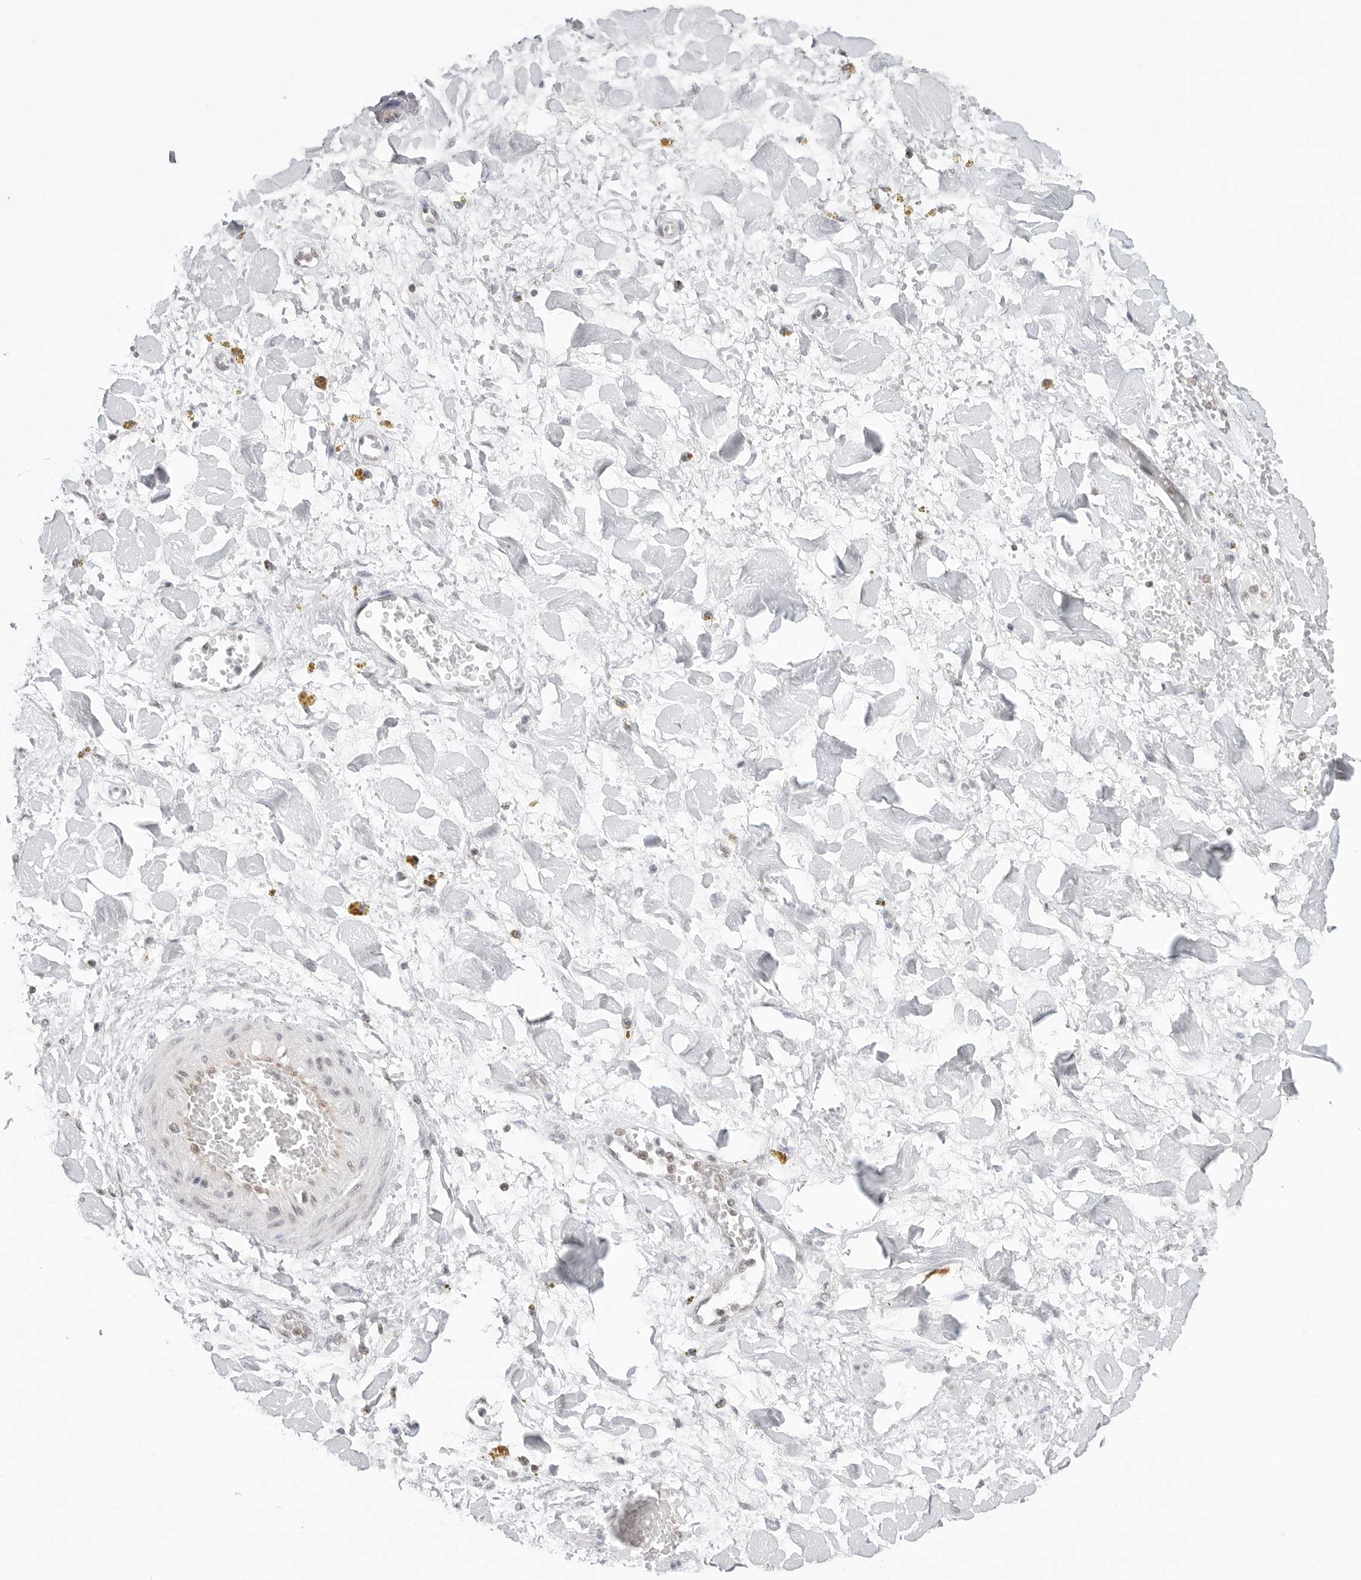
{"staining": {"intensity": "negative", "quantity": "none", "location": "none"}, "tissue": "adipose tissue", "cell_type": "Adipocytes", "image_type": "normal", "snomed": [{"axis": "morphology", "description": "Normal tissue, NOS"}, {"axis": "topography", "description": "Kidney"}, {"axis": "topography", "description": "Peripheral nerve tissue"}], "caption": "Adipocytes are negative for protein expression in unremarkable human adipose tissue. (Stains: DAB (3,3'-diaminobenzidine) immunohistochemistry (IHC) with hematoxylin counter stain, Microscopy: brightfield microscopy at high magnification).", "gene": "METAP1", "patient": {"sex": "male", "age": 7}}